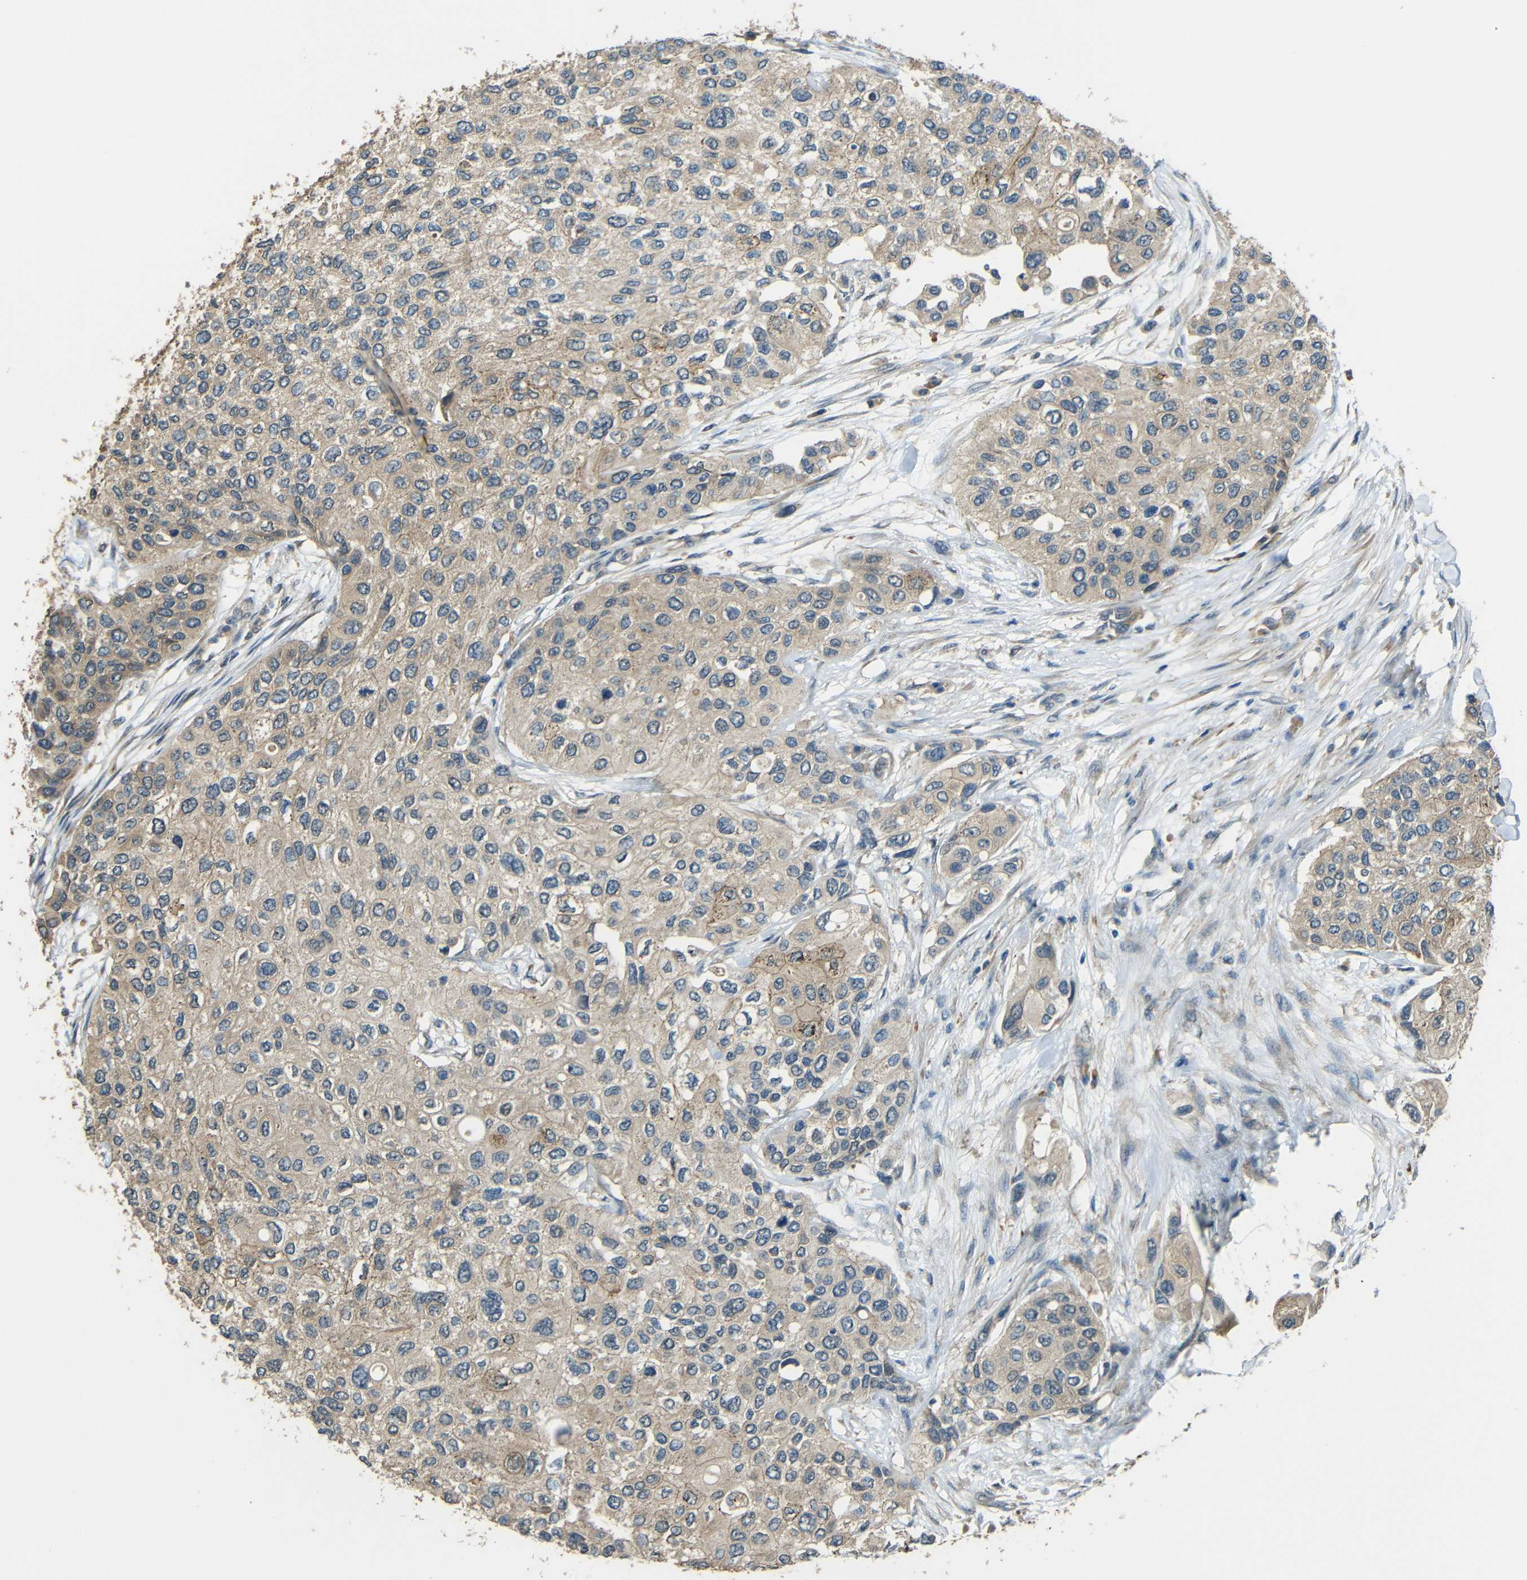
{"staining": {"intensity": "weak", "quantity": ">75%", "location": "cytoplasmic/membranous"}, "tissue": "urothelial cancer", "cell_type": "Tumor cells", "image_type": "cancer", "snomed": [{"axis": "morphology", "description": "Urothelial carcinoma, High grade"}, {"axis": "topography", "description": "Urinary bladder"}], "caption": "Urothelial cancer was stained to show a protein in brown. There is low levels of weak cytoplasmic/membranous positivity in approximately >75% of tumor cells.", "gene": "ACACA", "patient": {"sex": "female", "age": 56}}